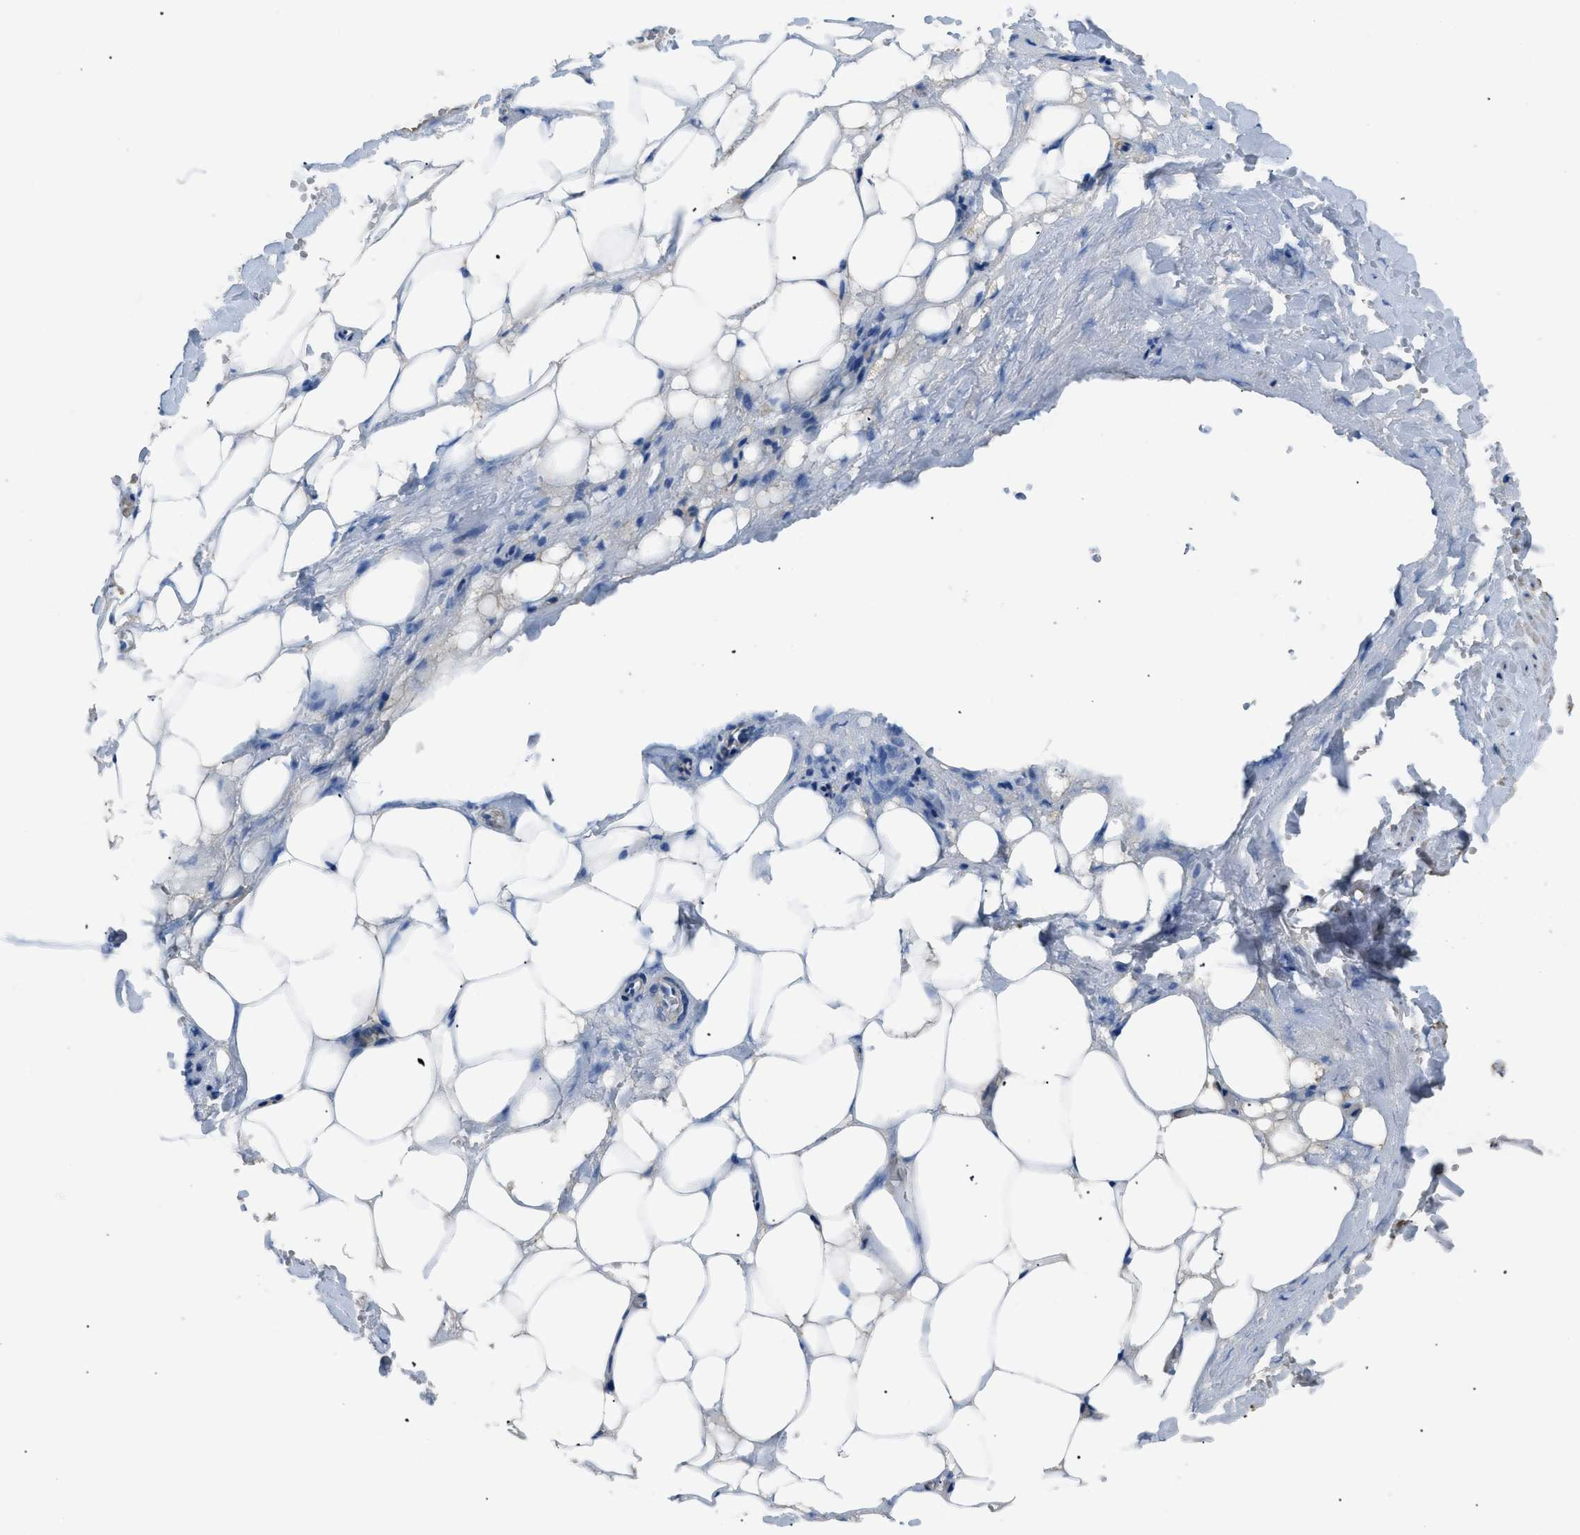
{"staining": {"intensity": "negative", "quantity": "none", "location": "none"}, "tissue": "adipose tissue", "cell_type": "Adipocytes", "image_type": "normal", "snomed": [{"axis": "morphology", "description": "Normal tissue, NOS"}, {"axis": "topography", "description": "Soft tissue"}, {"axis": "topography", "description": "Vascular tissue"}], "caption": "A high-resolution micrograph shows immunohistochemistry staining of benign adipose tissue, which exhibits no significant positivity in adipocytes.", "gene": "SGCZ", "patient": {"sex": "female", "age": 35}}